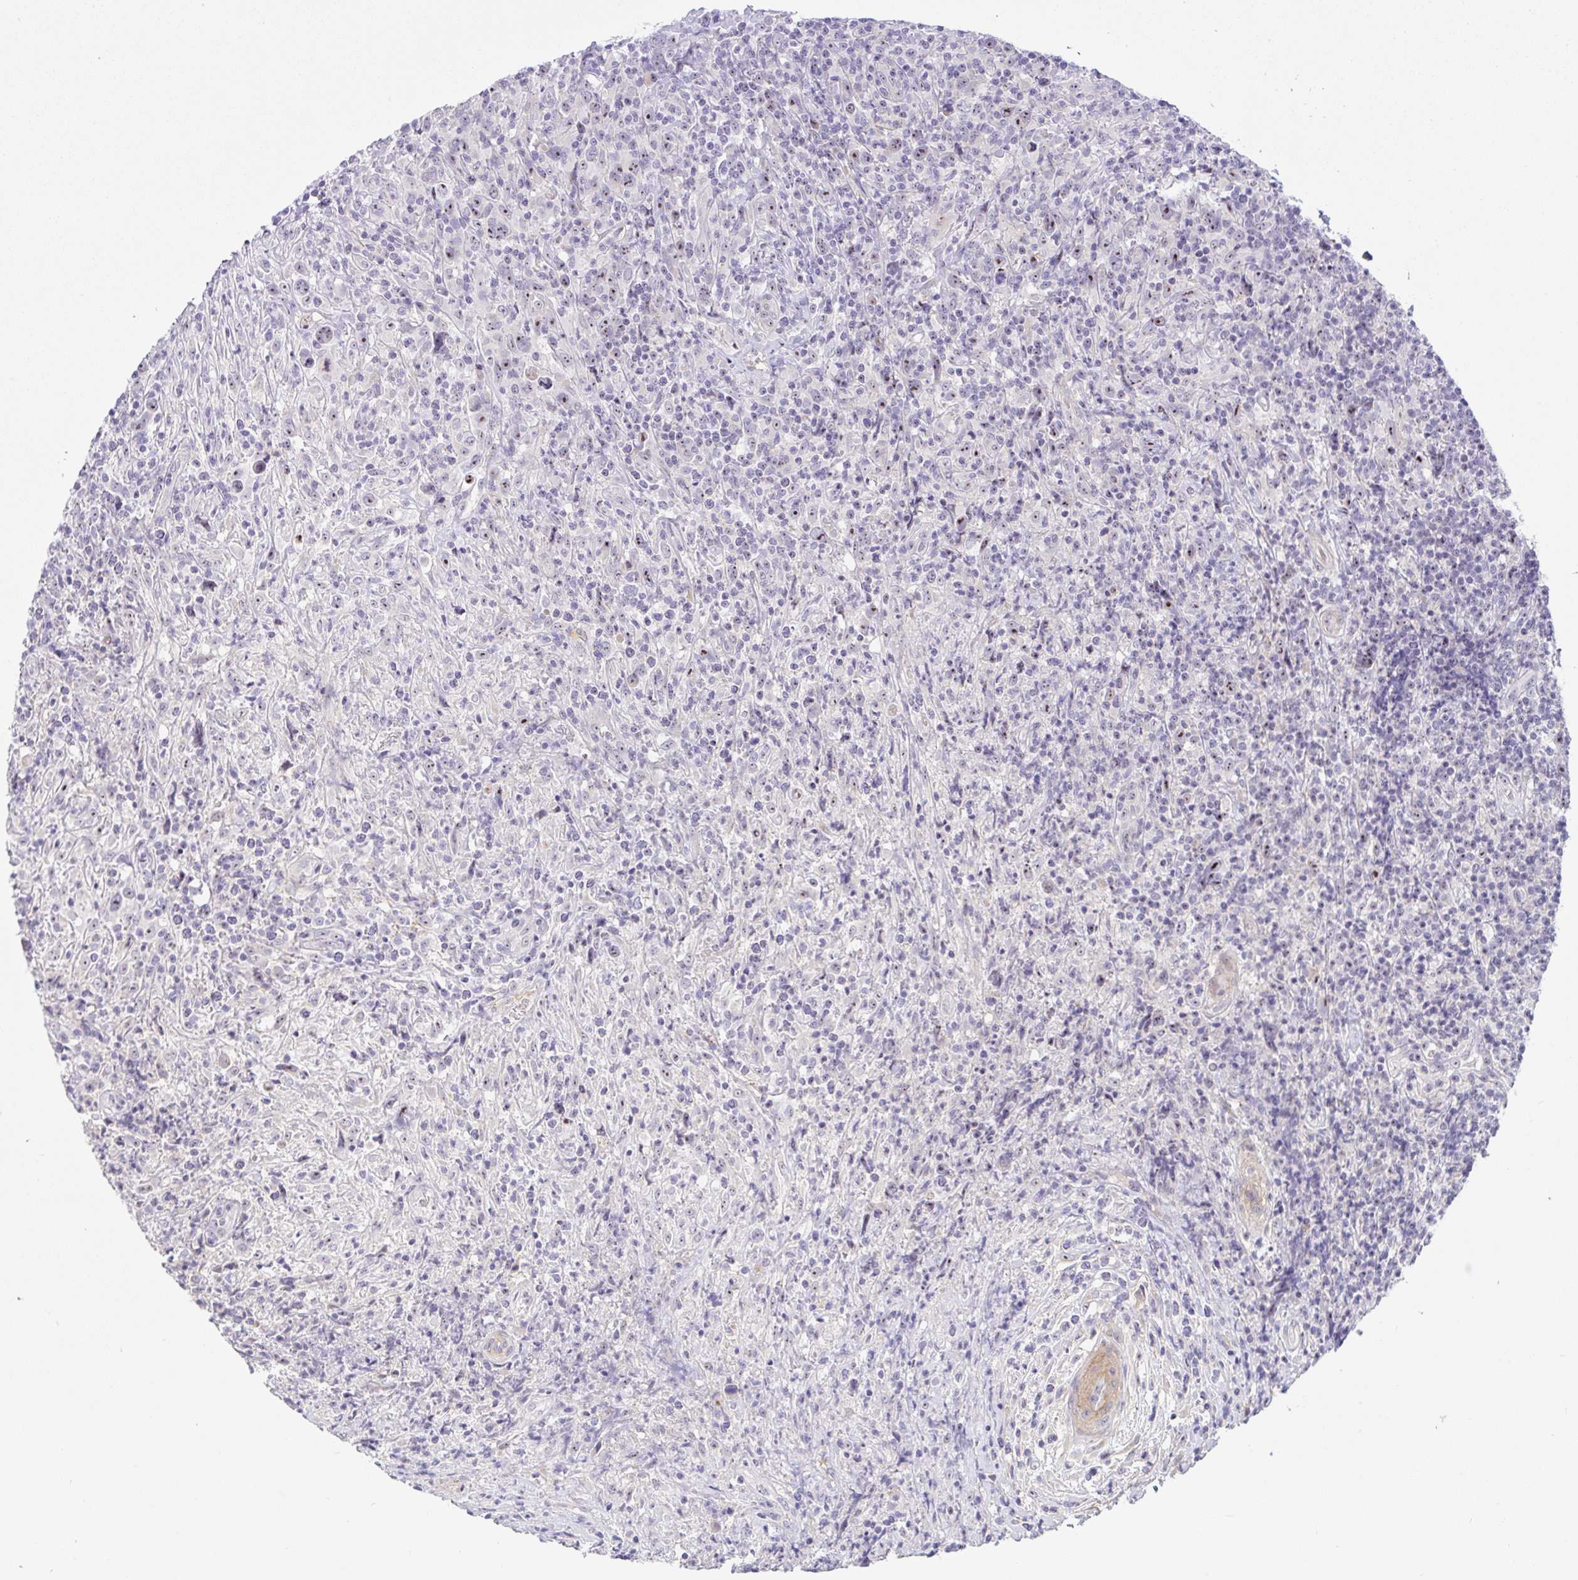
{"staining": {"intensity": "moderate", "quantity": ">75%", "location": "nuclear"}, "tissue": "lymphoma", "cell_type": "Tumor cells", "image_type": "cancer", "snomed": [{"axis": "morphology", "description": "Hodgkin's disease, NOS"}, {"axis": "topography", "description": "Lymph node"}], "caption": "Immunohistochemical staining of Hodgkin's disease exhibits medium levels of moderate nuclear expression in about >75% of tumor cells.", "gene": "MXRA8", "patient": {"sex": "female", "age": 18}}